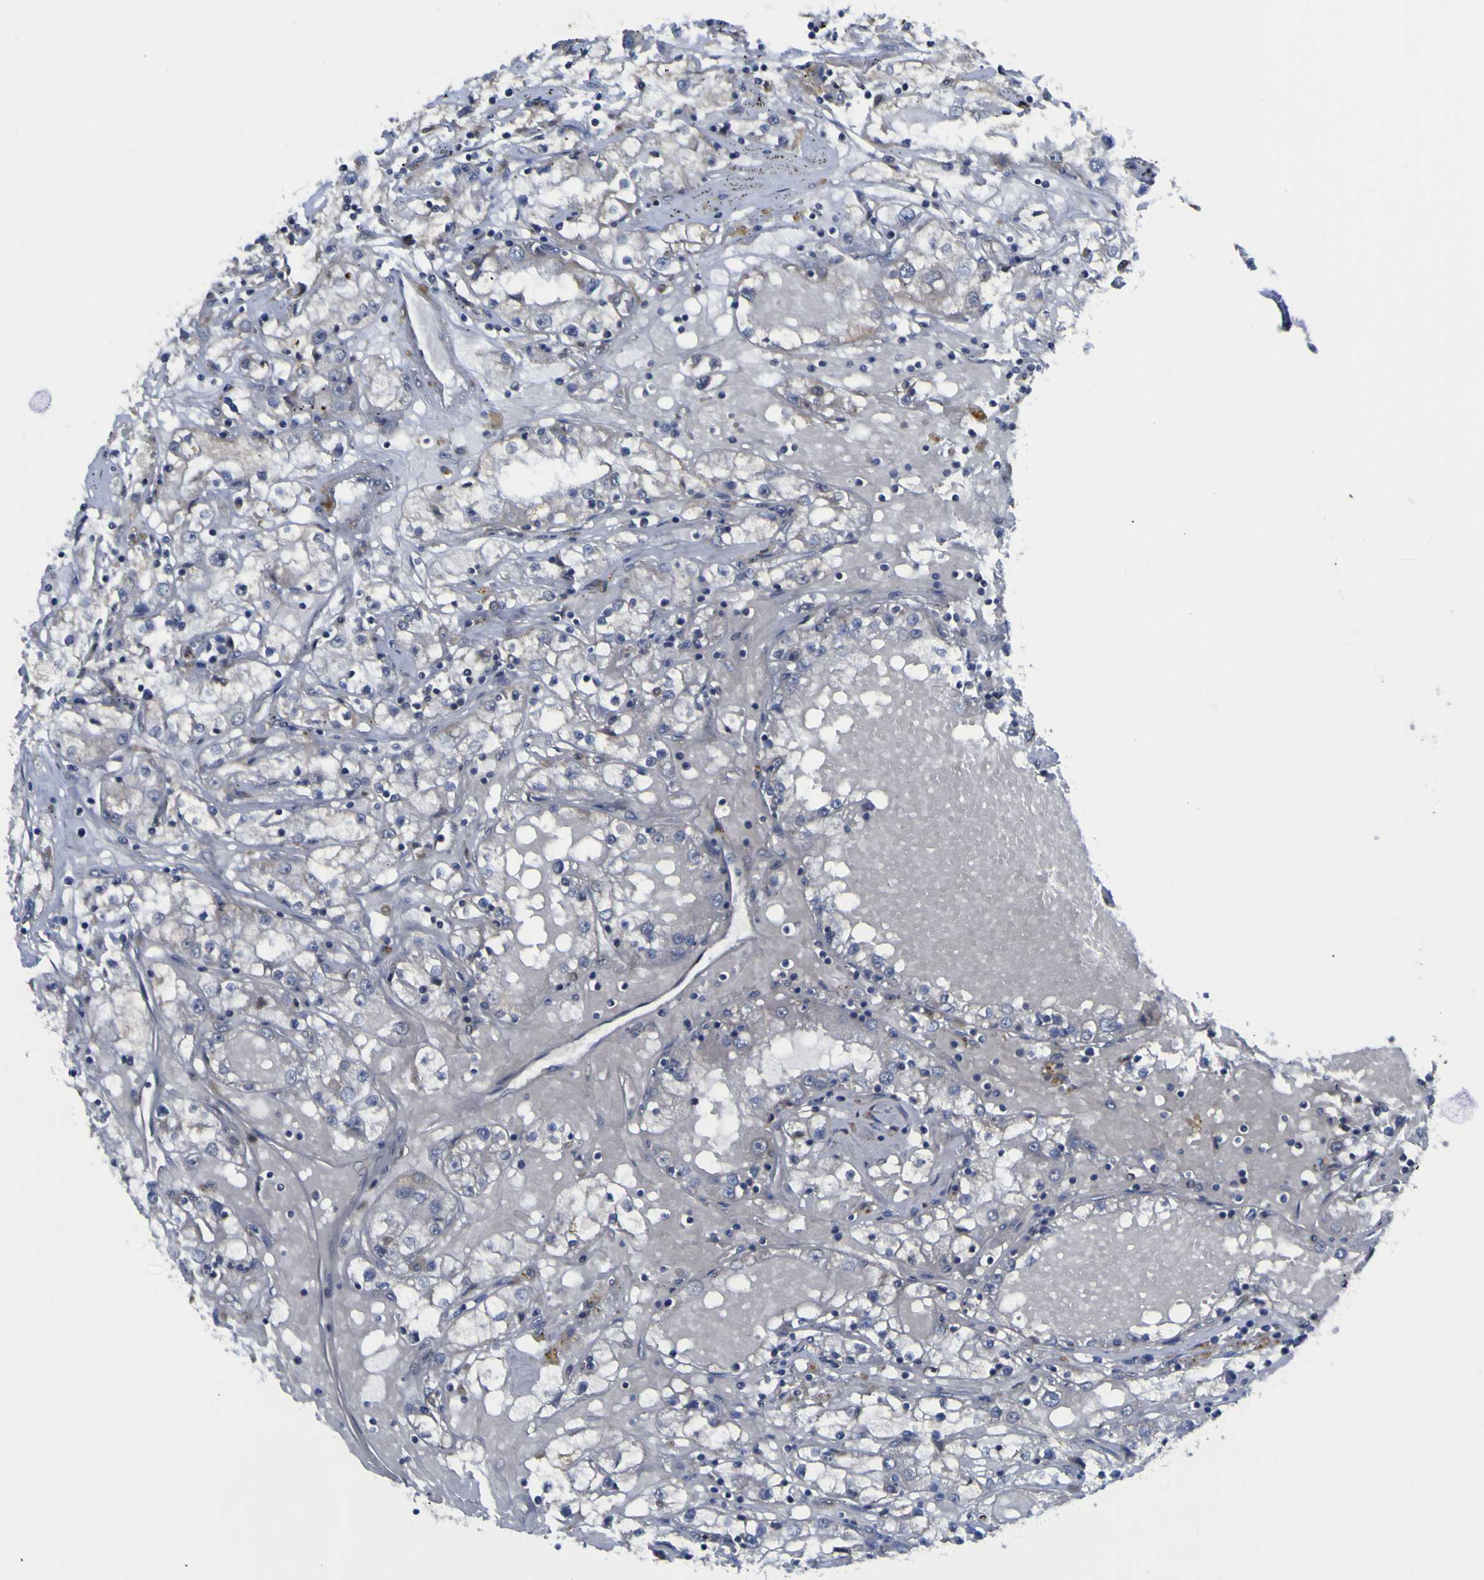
{"staining": {"intensity": "negative", "quantity": "none", "location": "none"}, "tissue": "renal cancer", "cell_type": "Tumor cells", "image_type": "cancer", "snomed": [{"axis": "morphology", "description": "Adenocarcinoma, NOS"}, {"axis": "topography", "description": "Kidney"}], "caption": "Human renal cancer stained for a protein using IHC shows no expression in tumor cells.", "gene": "TNFRSF11A", "patient": {"sex": "male", "age": 56}}